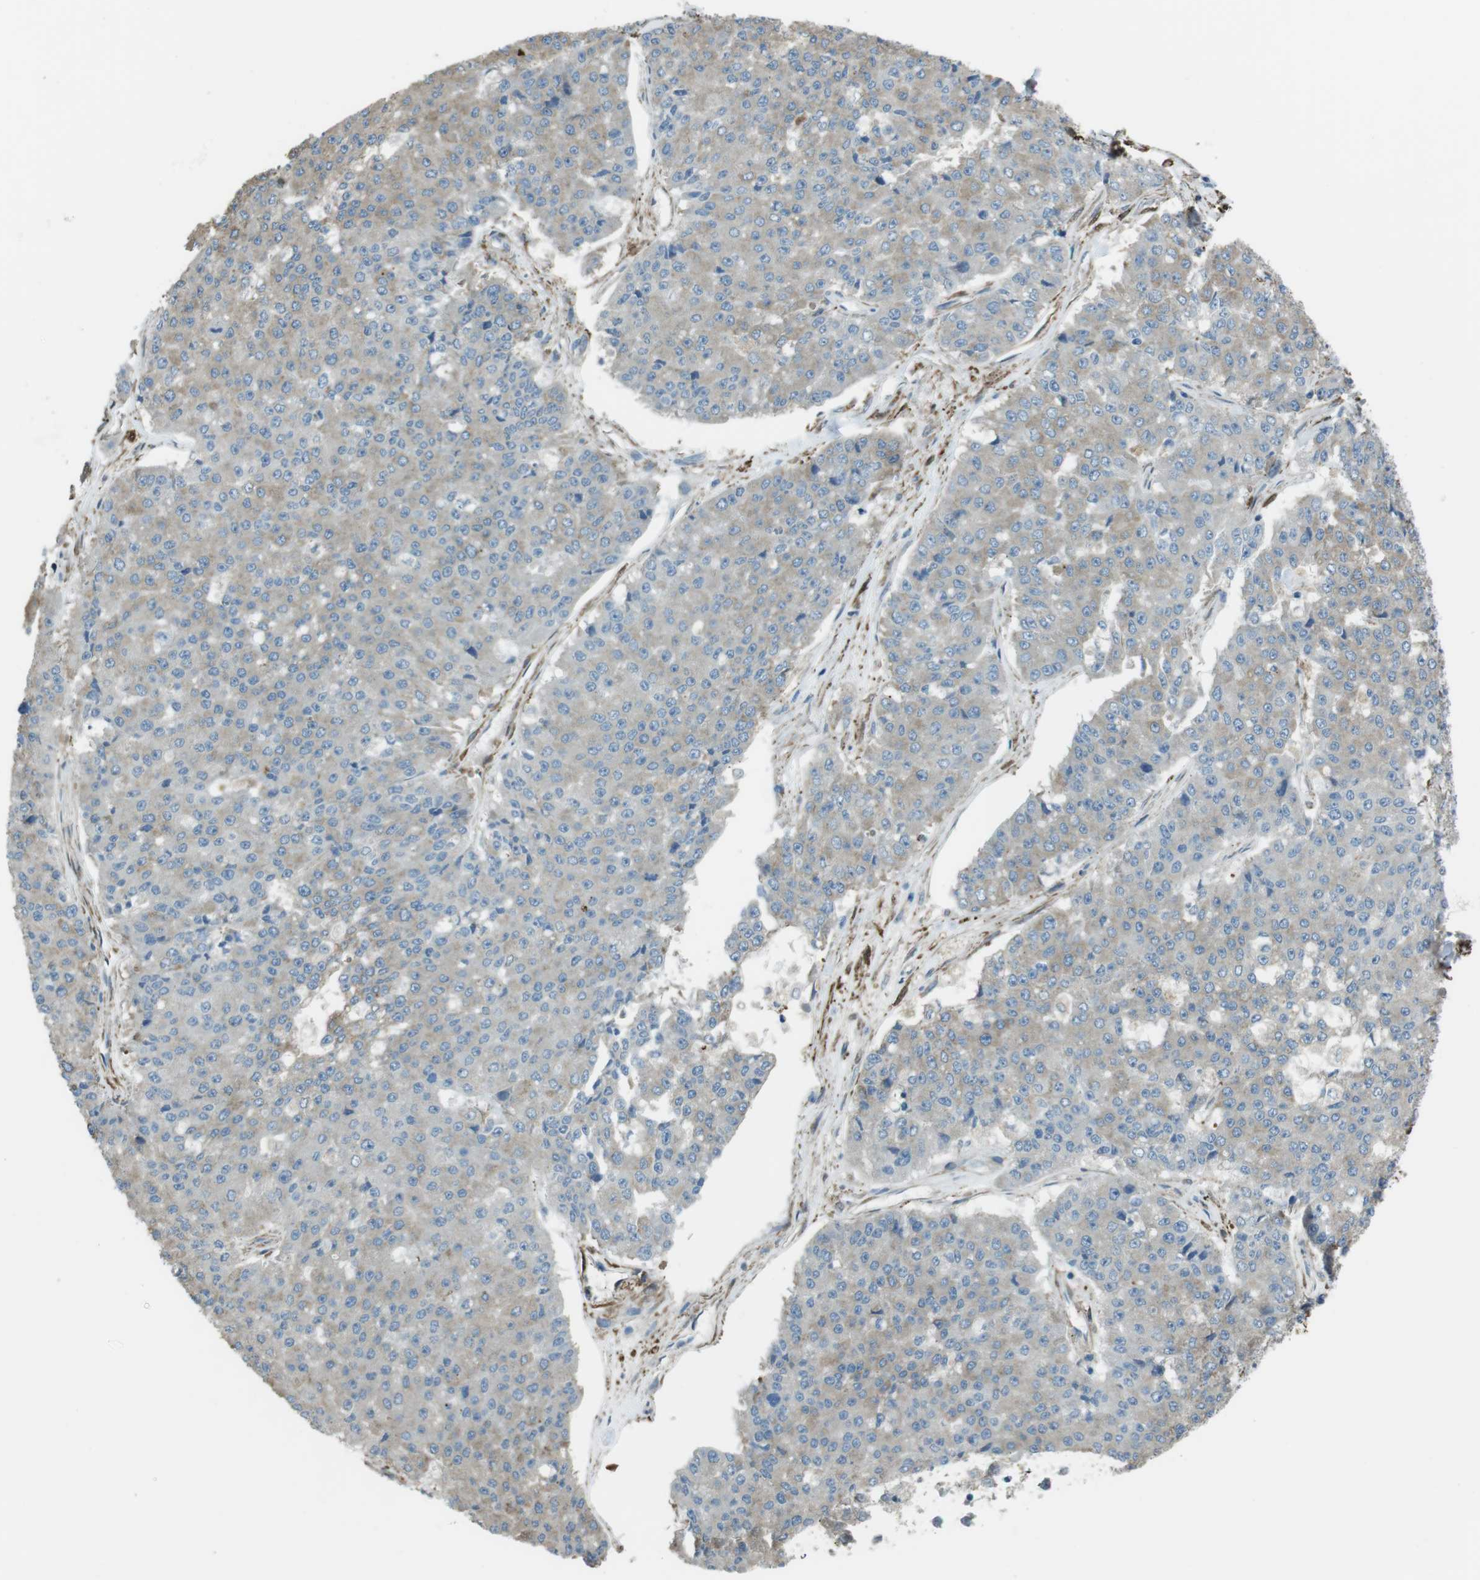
{"staining": {"intensity": "weak", "quantity": ">75%", "location": "cytoplasmic/membranous"}, "tissue": "pancreatic cancer", "cell_type": "Tumor cells", "image_type": "cancer", "snomed": [{"axis": "morphology", "description": "Adenocarcinoma, NOS"}, {"axis": "topography", "description": "Pancreas"}], "caption": "Immunohistochemistry (IHC) staining of pancreatic cancer, which displays low levels of weak cytoplasmic/membranous positivity in approximately >75% of tumor cells indicating weak cytoplasmic/membranous protein staining. The staining was performed using DAB (brown) for protein detection and nuclei were counterstained in hematoxylin (blue).", "gene": "SFT2D1", "patient": {"sex": "male", "age": 50}}